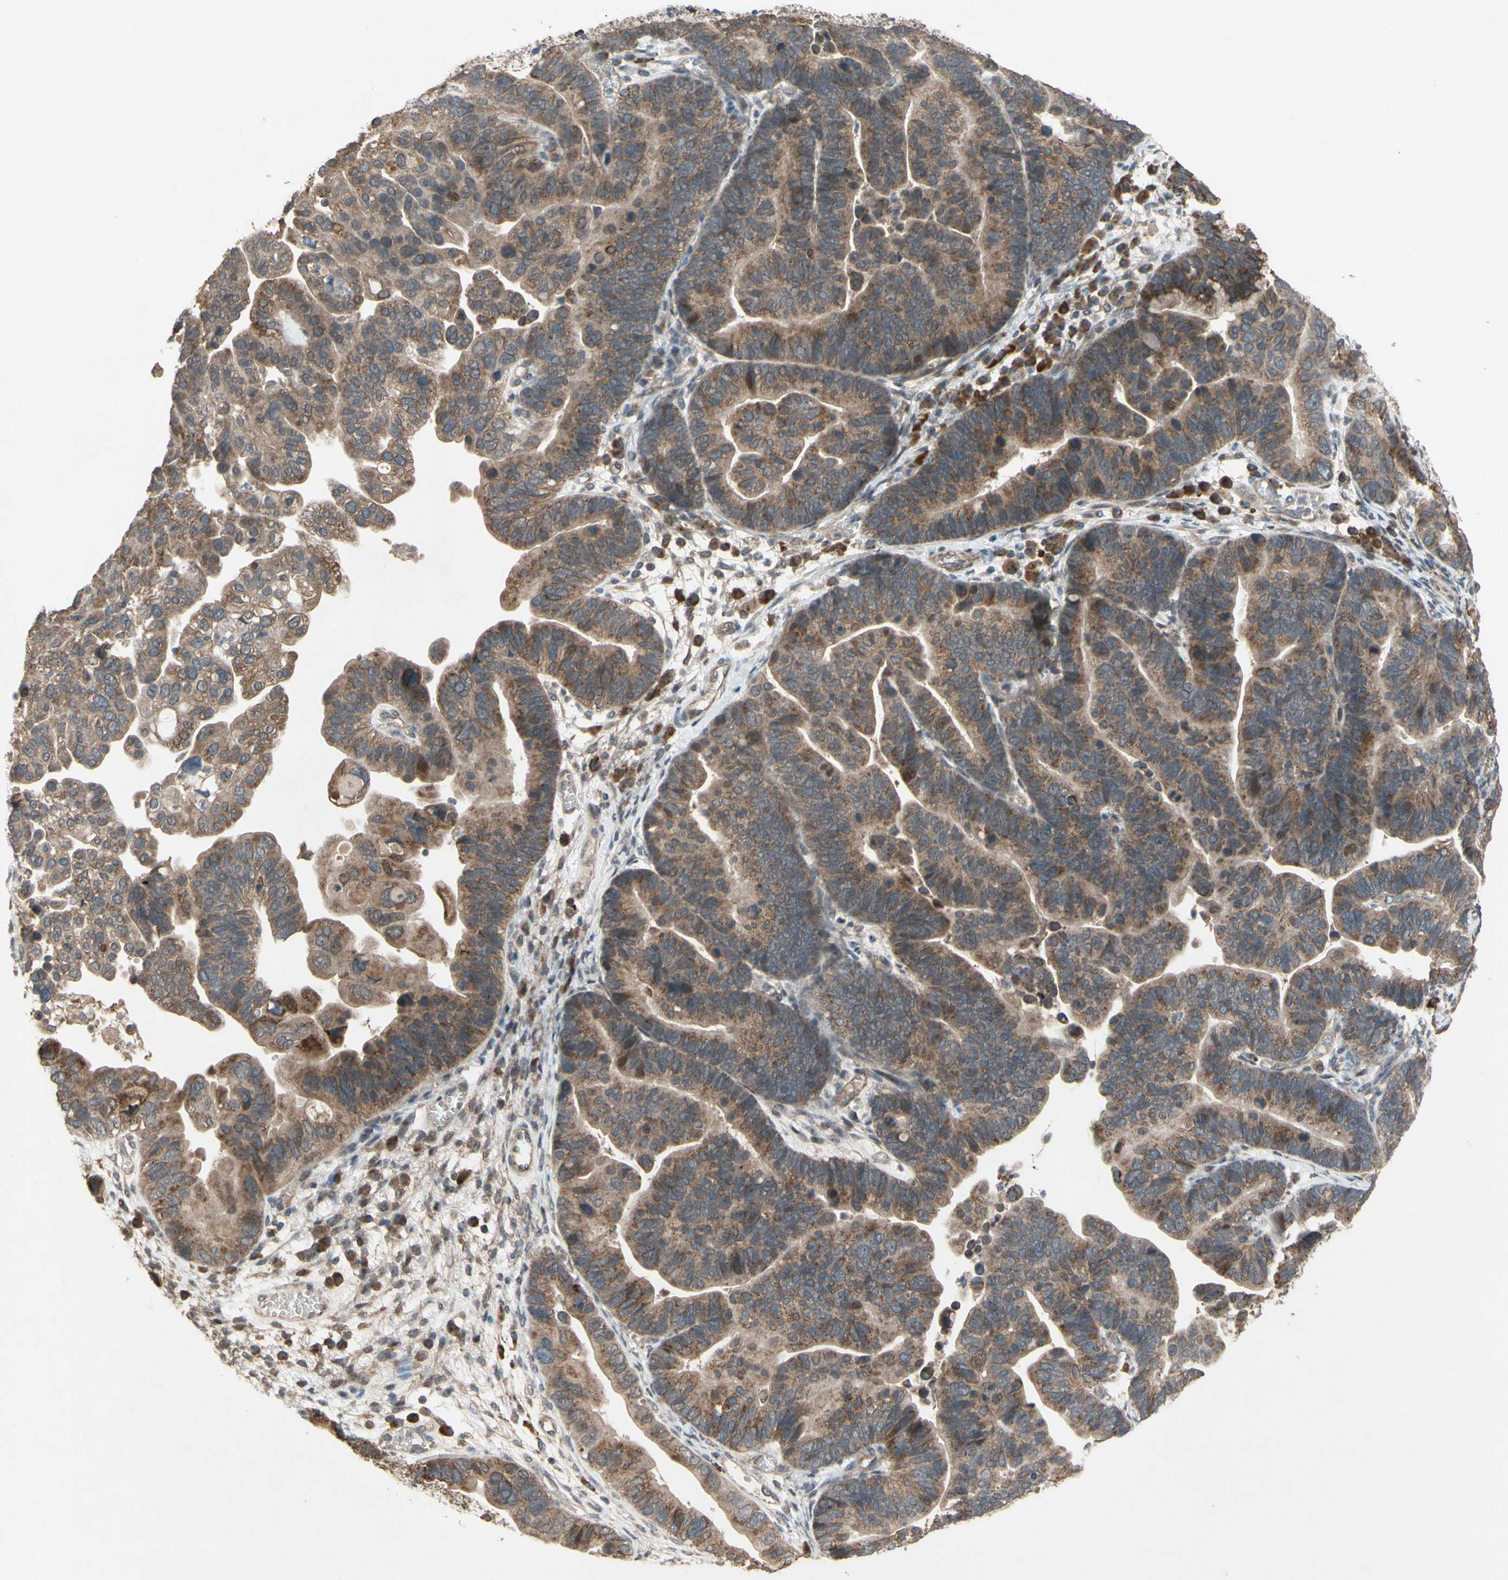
{"staining": {"intensity": "moderate", "quantity": ">75%", "location": "cytoplasmic/membranous"}, "tissue": "ovarian cancer", "cell_type": "Tumor cells", "image_type": "cancer", "snomed": [{"axis": "morphology", "description": "Cystadenocarcinoma, serous, NOS"}, {"axis": "topography", "description": "Ovary"}], "caption": "Tumor cells exhibit moderate cytoplasmic/membranous staining in about >75% of cells in ovarian cancer. Nuclei are stained in blue.", "gene": "CD164", "patient": {"sex": "female", "age": 56}}